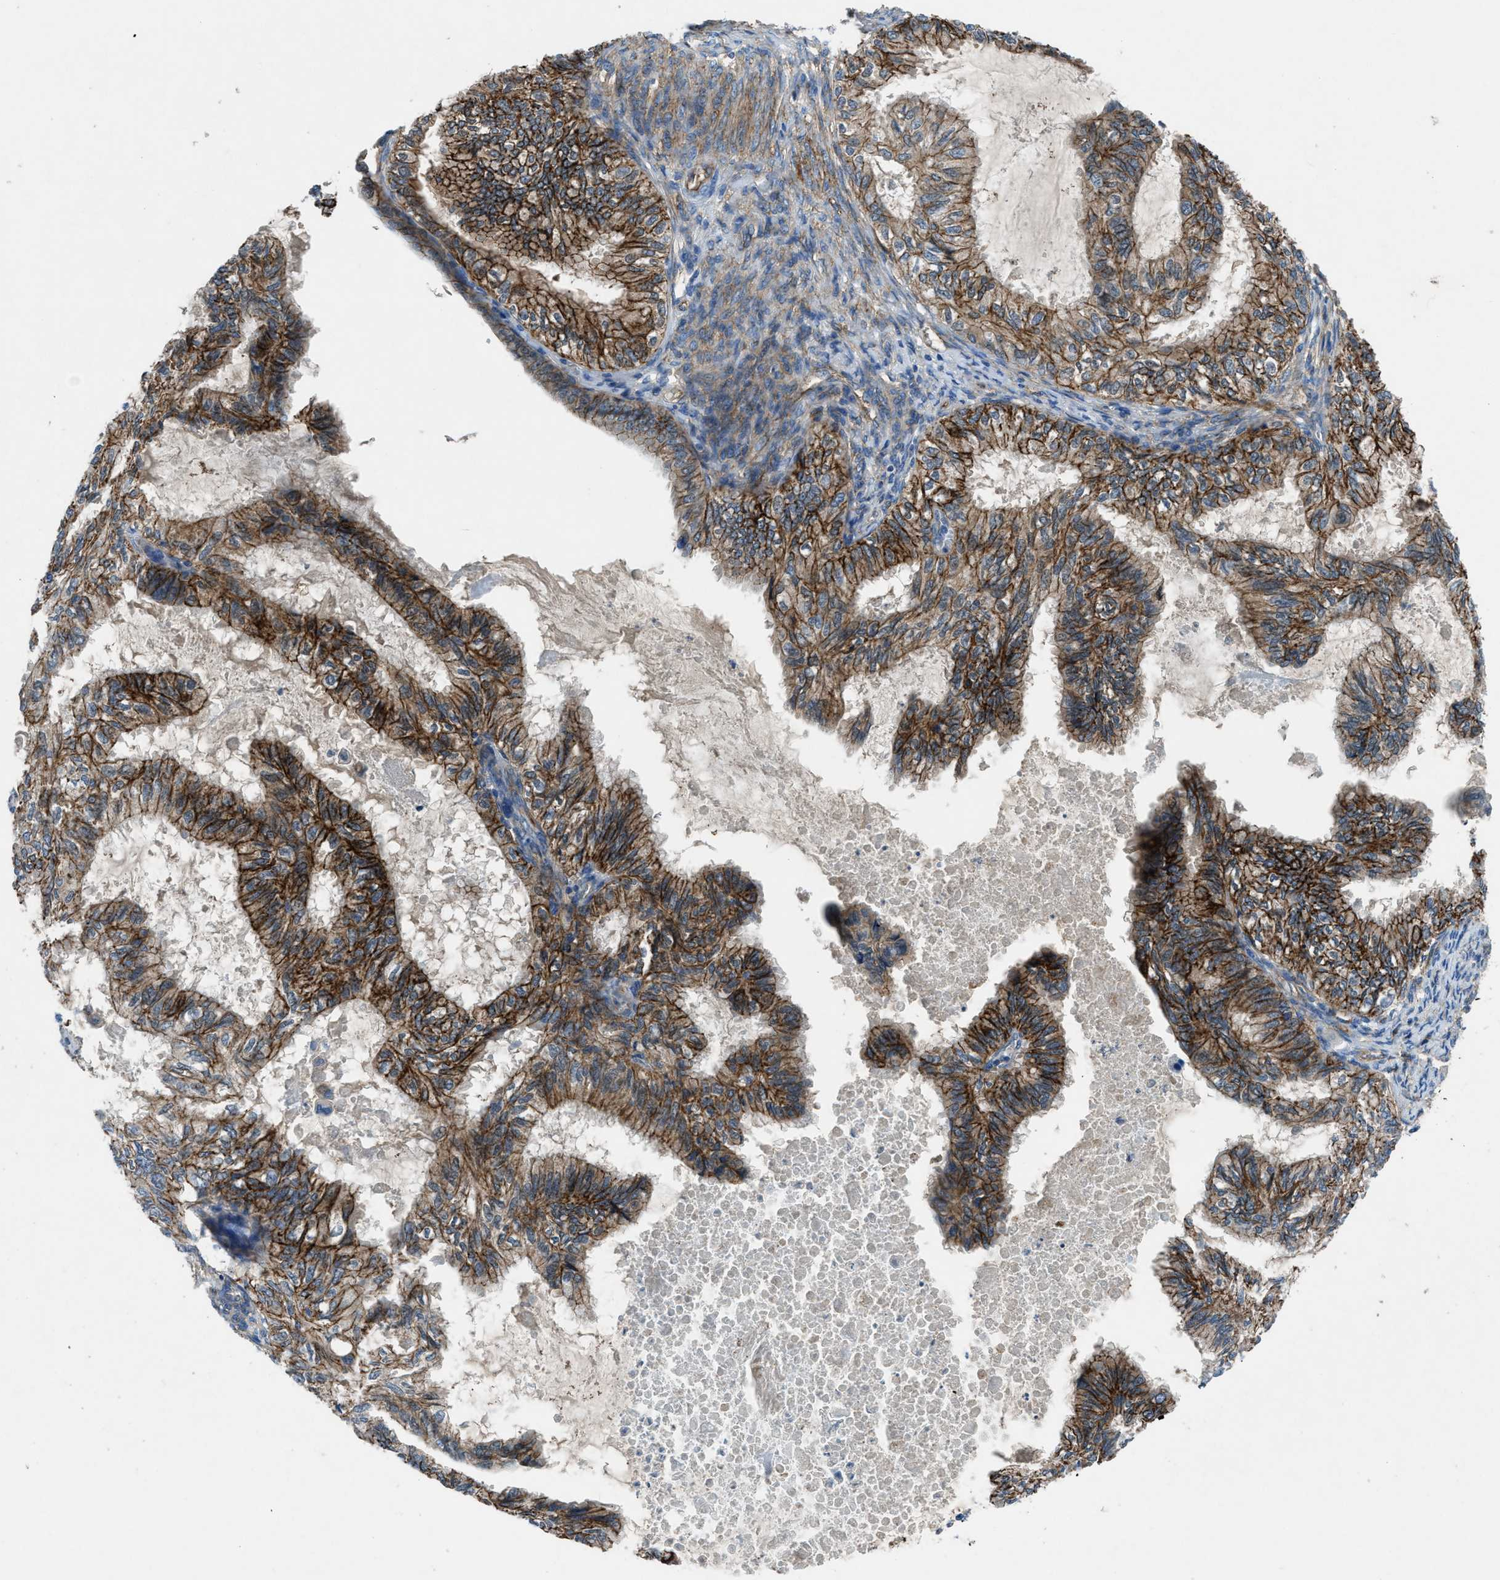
{"staining": {"intensity": "strong", "quantity": ">75%", "location": "cytoplasmic/membranous"}, "tissue": "cervical cancer", "cell_type": "Tumor cells", "image_type": "cancer", "snomed": [{"axis": "morphology", "description": "Normal tissue, NOS"}, {"axis": "morphology", "description": "Adenocarcinoma, NOS"}, {"axis": "topography", "description": "Cervix"}, {"axis": "topography", "description": "Endometrium"}], "caption": "About >75% of tumor cells in cervical cancer (adenocarcinoma) show strong cytoplasmic/membranous protein positivity as visualized by brown immunohistochemical staining.", "gene": "PTGFRN", "patient": {"sex": "female", "age": 86}}